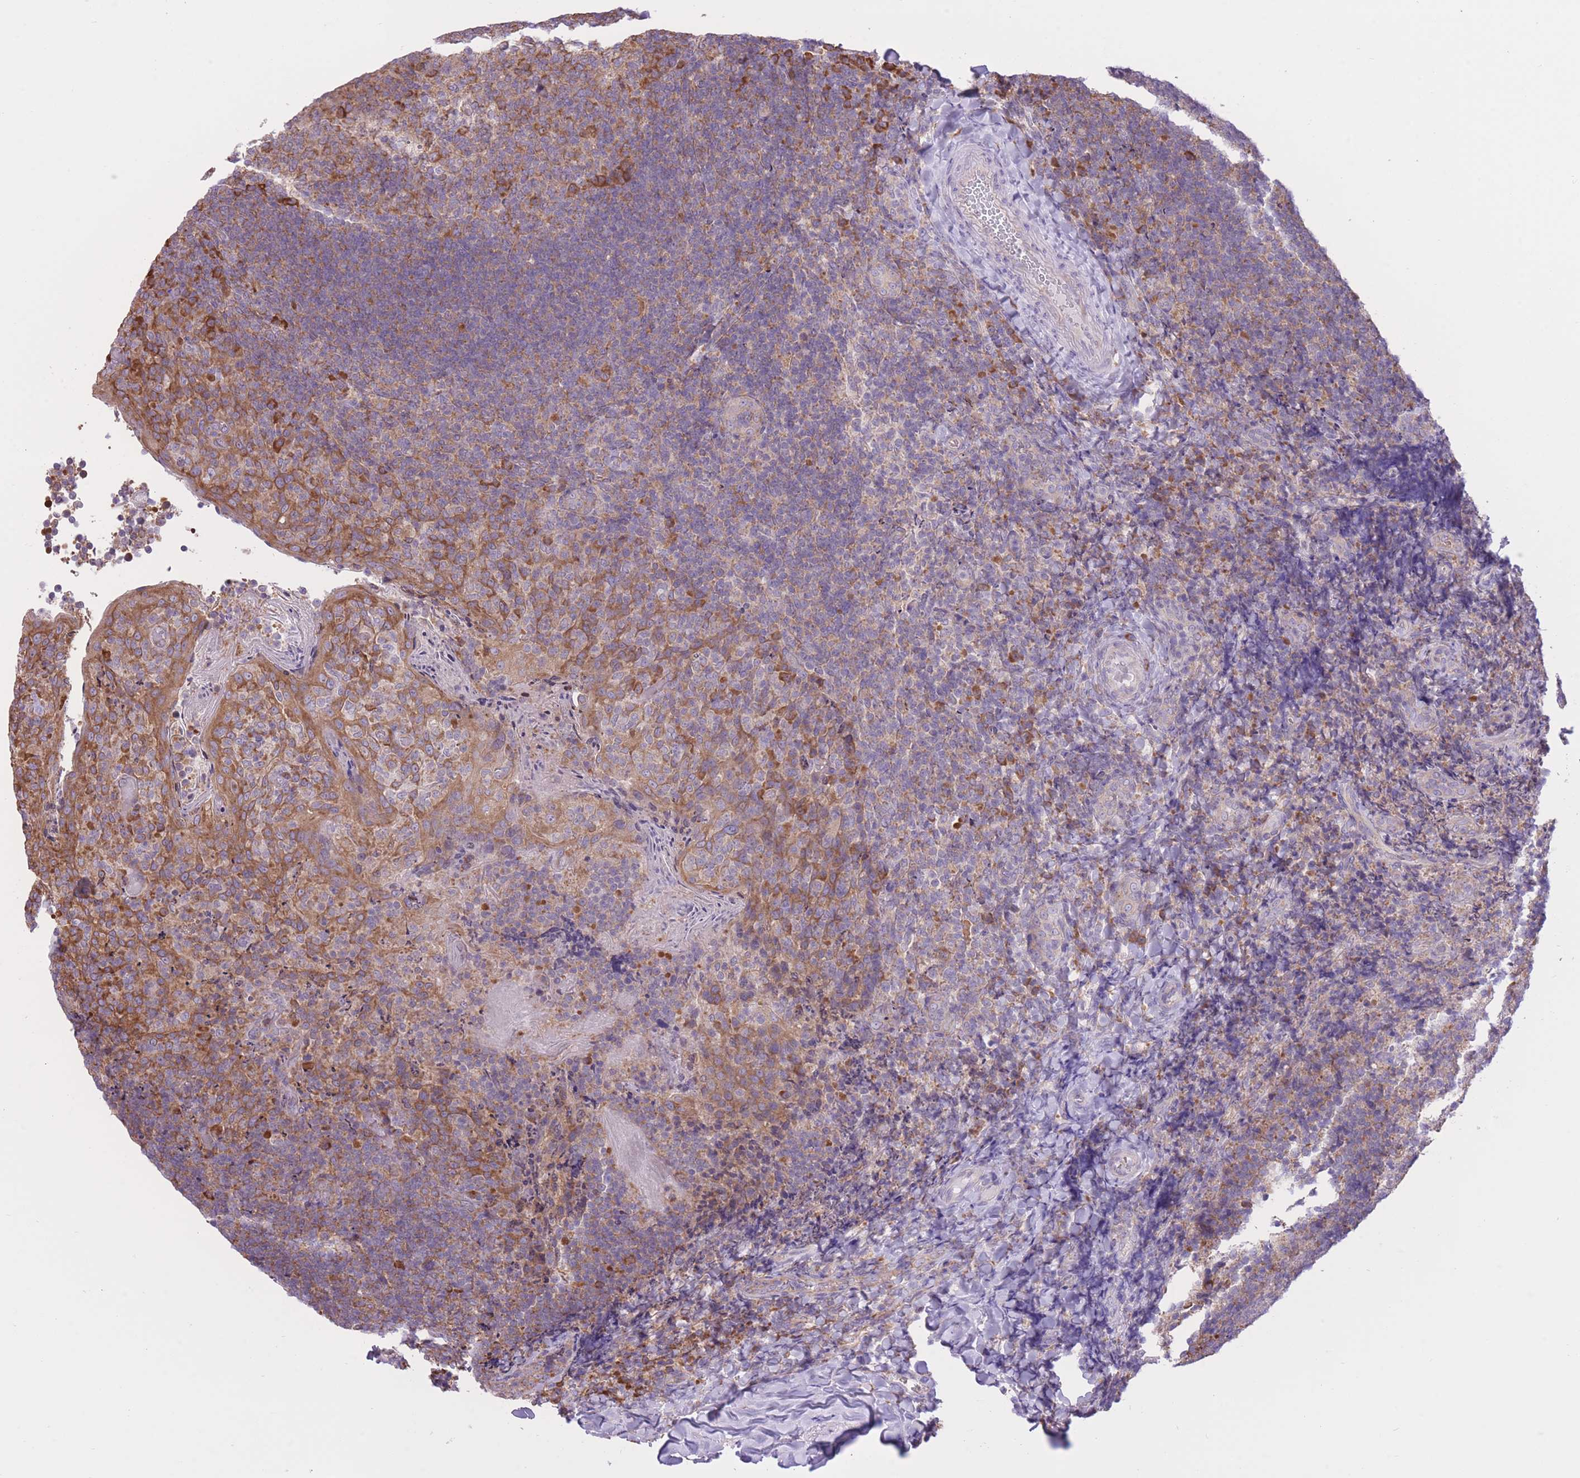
{"staining": {"intensity": "moderate", "quantity": ">75%", "location": "cytoplasmic/membranous"}, "tissue": "tonsil", "cell_type": "Germinal center cells", "image_type": "normal", "snomed": [{"axis": "morphology", "description": "Normal tissue, NOS"}, {"axis": "topography", "description": "Tonsil"}], "caption": "IHC (DAB) staining of normal human tonsil displays moderate cytoplasmic/membranous protein expression in about >75% of germinal center cells. (DAB (3,3'-diaminobenzidine) IHC with brightfield microscopy, high magnification).", "gene": "ZNF501", "patient": {"sex": "female", "age": 10}}